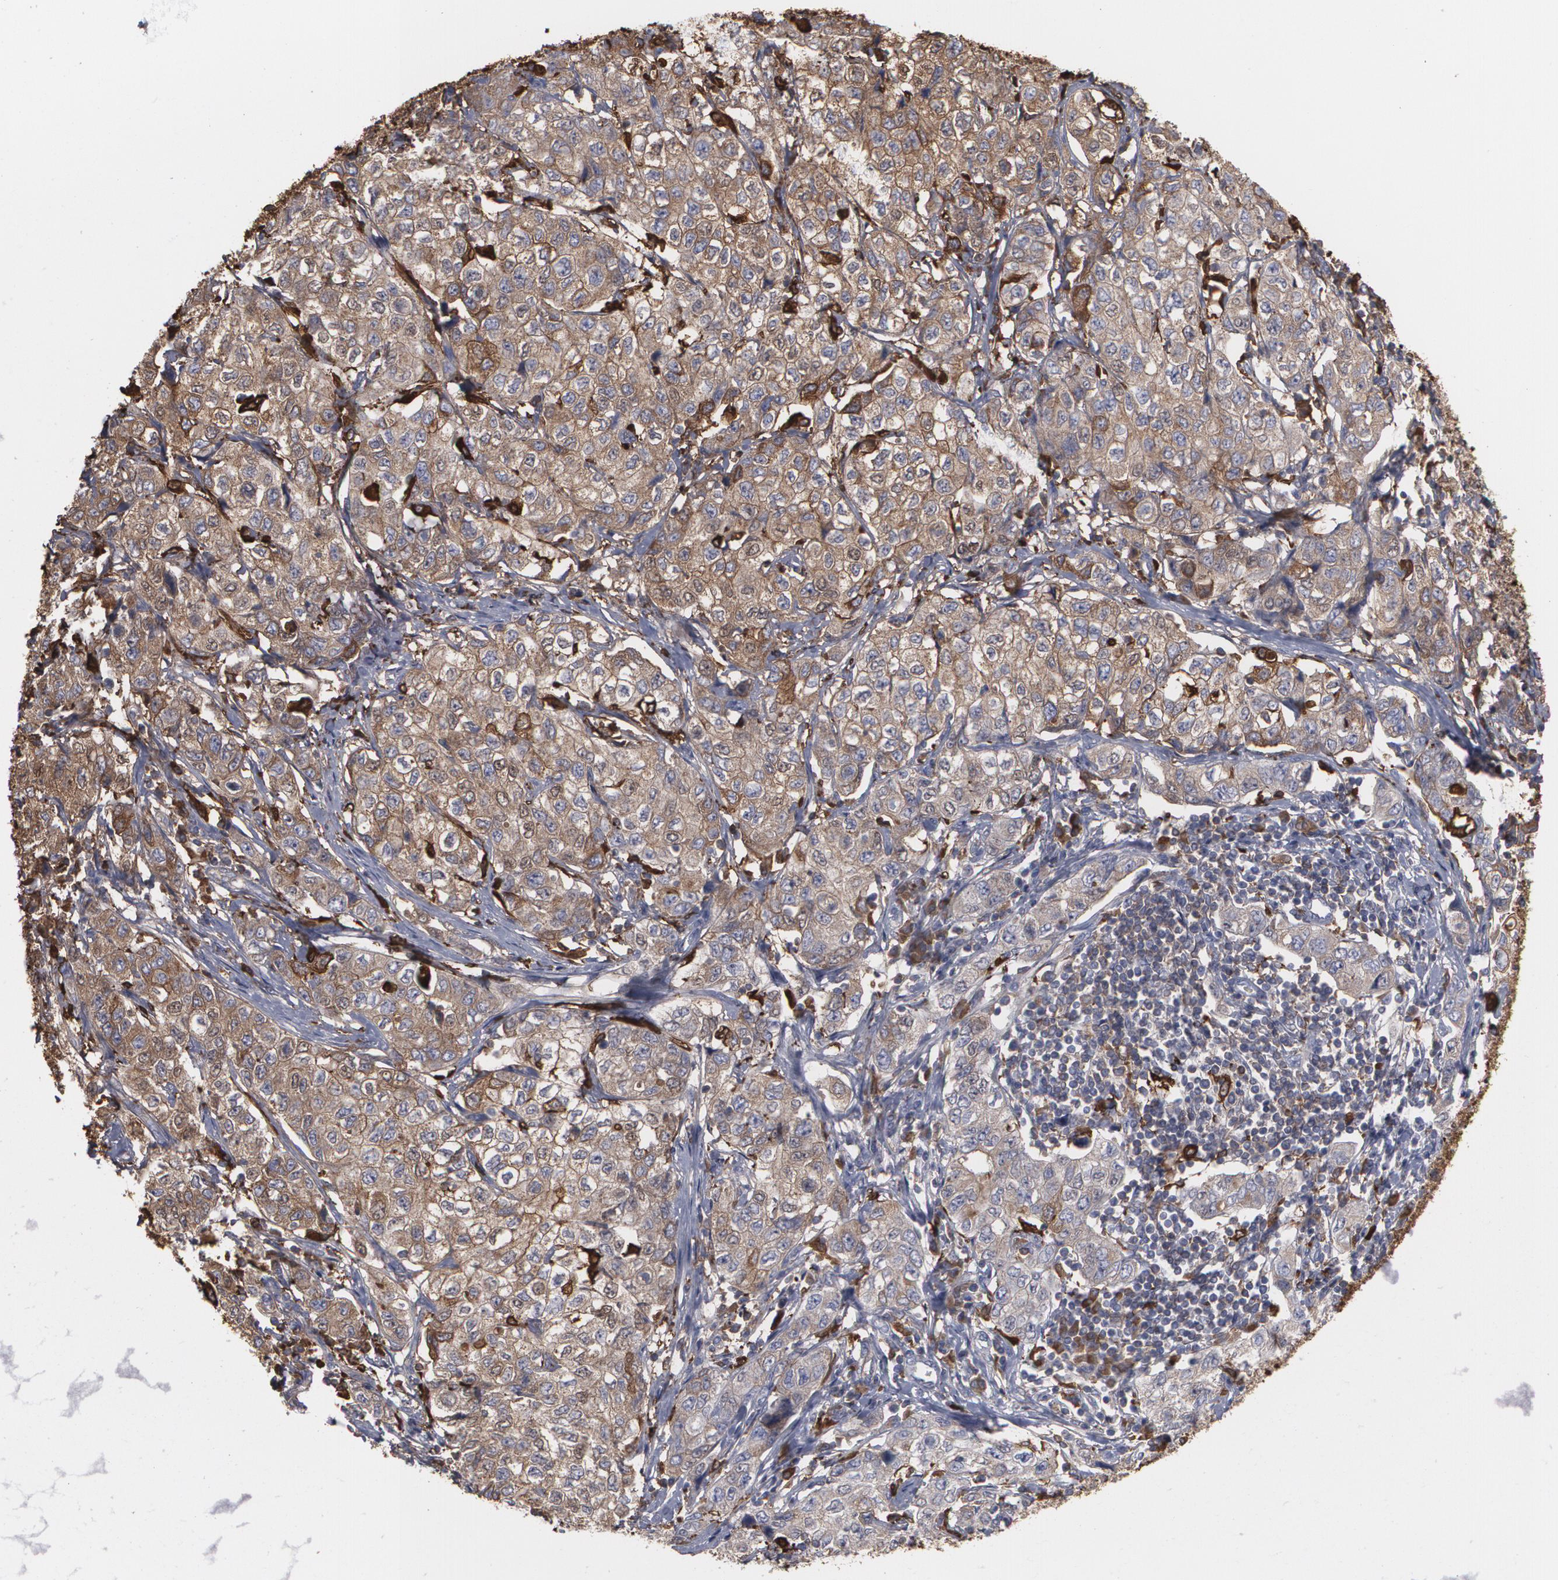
{"staining": {"intensity": "moderate", "quantity": ">75%", "location": "cytoplasmic/membranous"}, "tissue": "stomach cancer", "cell_type": "Tumor cells", "image_type": "cancer", "snomed": [{"axis": "morphology", "description": "Adenocarcinoma, NOS"}, {"axis": "topography", "description": "Stomach"}], "caption": "Approximately >75% of tumor cells in human stomach cancer (adenocarcinoma) display moderate cytoplasmic/membranous protein positivity as visualized by brown immunohistochemical staining.", "gene": "ODC1", "patient": {"sex": "male", "age": 48}}